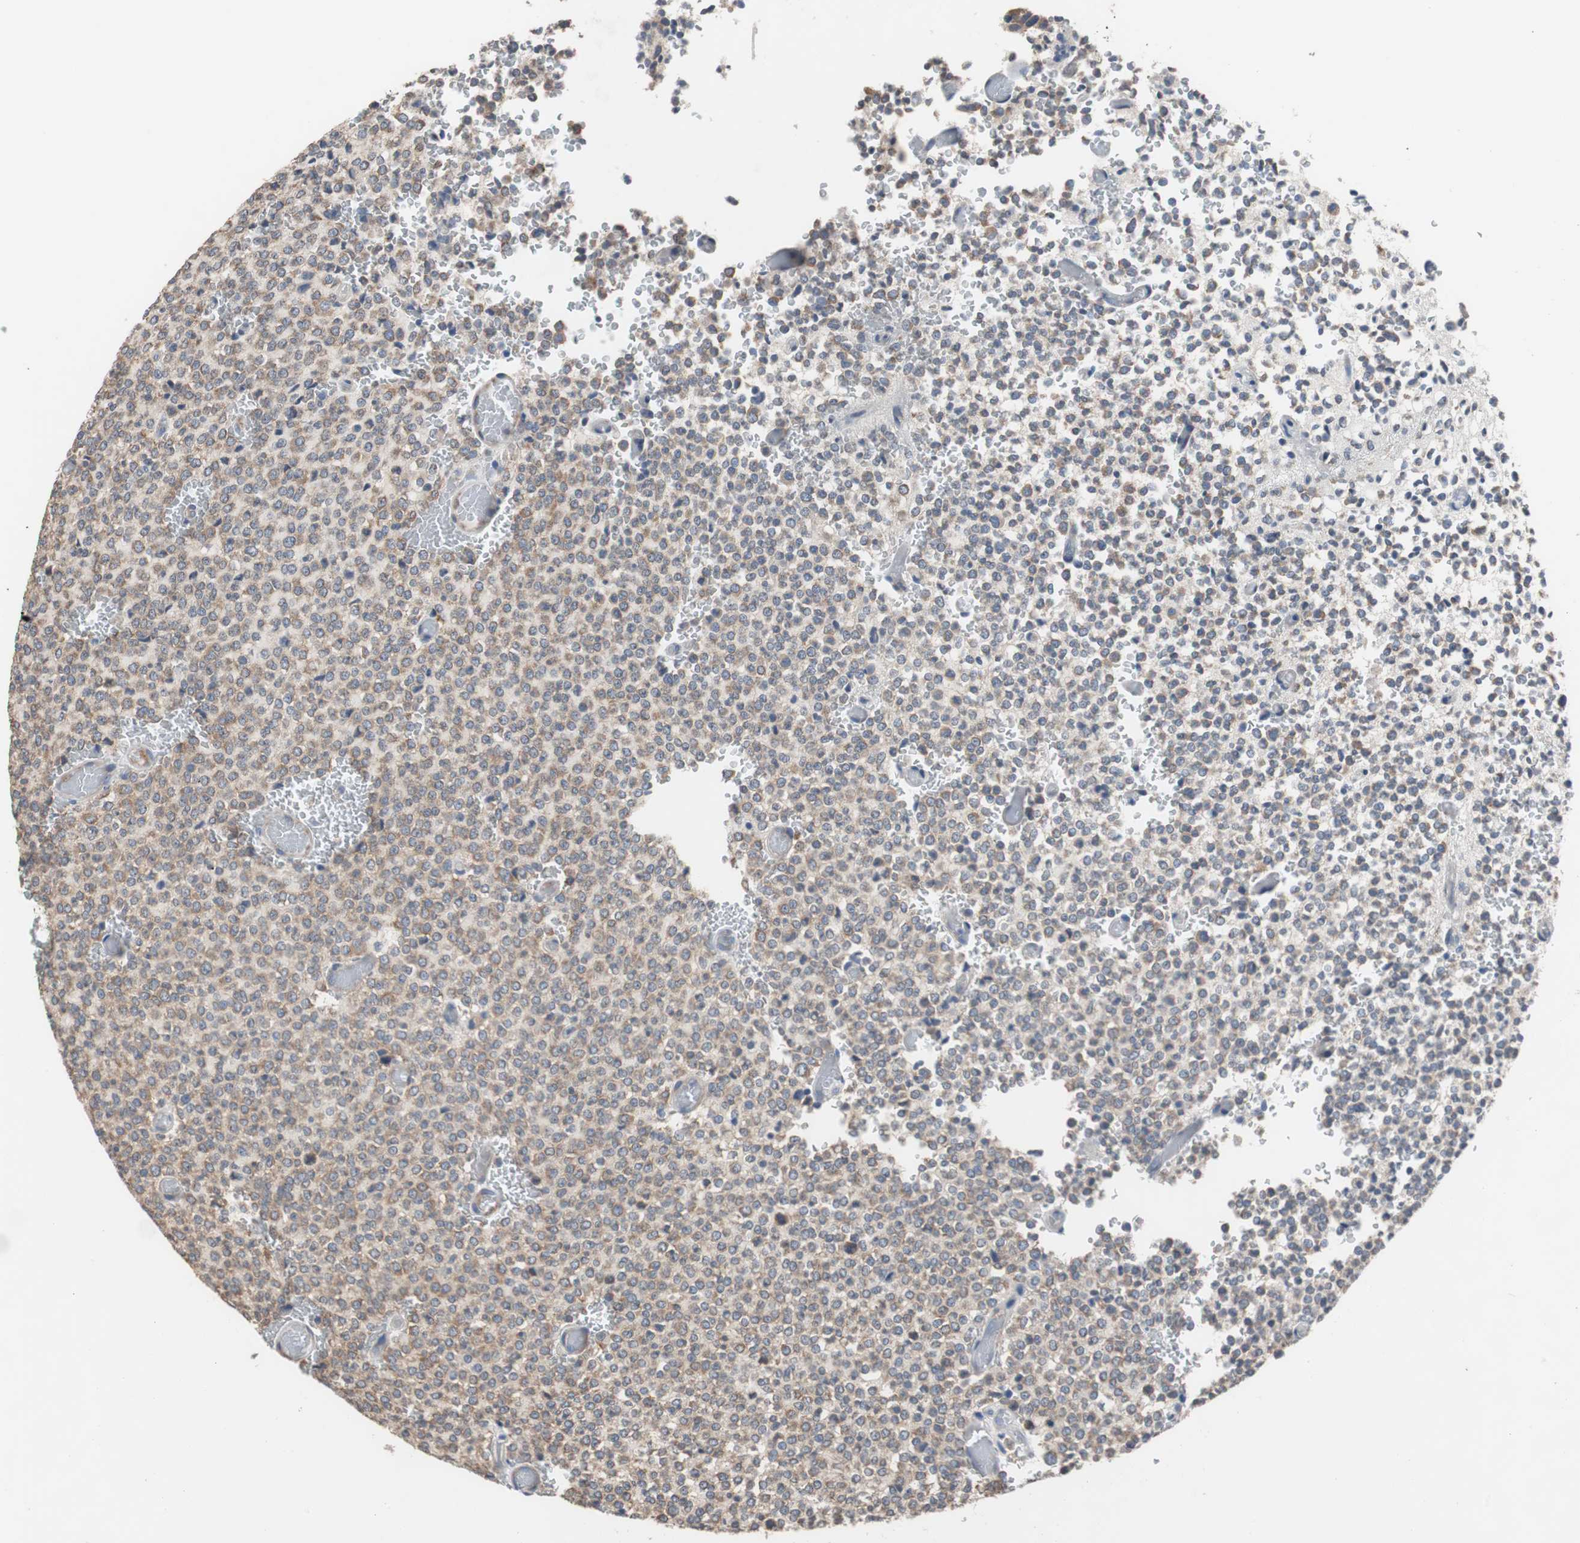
{"staining": {"intensity": "moderate", "quantity": ">75%", "location": "cytoplasmic/membranous"}, "tissue": "glioma", "cell_type": "Tumor cells", "image_type": "cancer", "snomed": [{"axis": "morphology", "description": "Glioma, malignant, High grade"}, {"axis": "topography", "description": "pancreas cauda"}], "caption": "The histopathology image displays a brown stain indicating the presence of a protein in the cytoplasmic/membranous of tumor cells in malignant high-grade glioma. The staining was performed using DAB (3,3'-diaminobenzidine) to visualize the protein expression in brown, while the nuclei were stained in blue with hematoxylin (Magnification: 20x).", "gene": "USP10", "patient": {"sex": "male", "age": 60}}